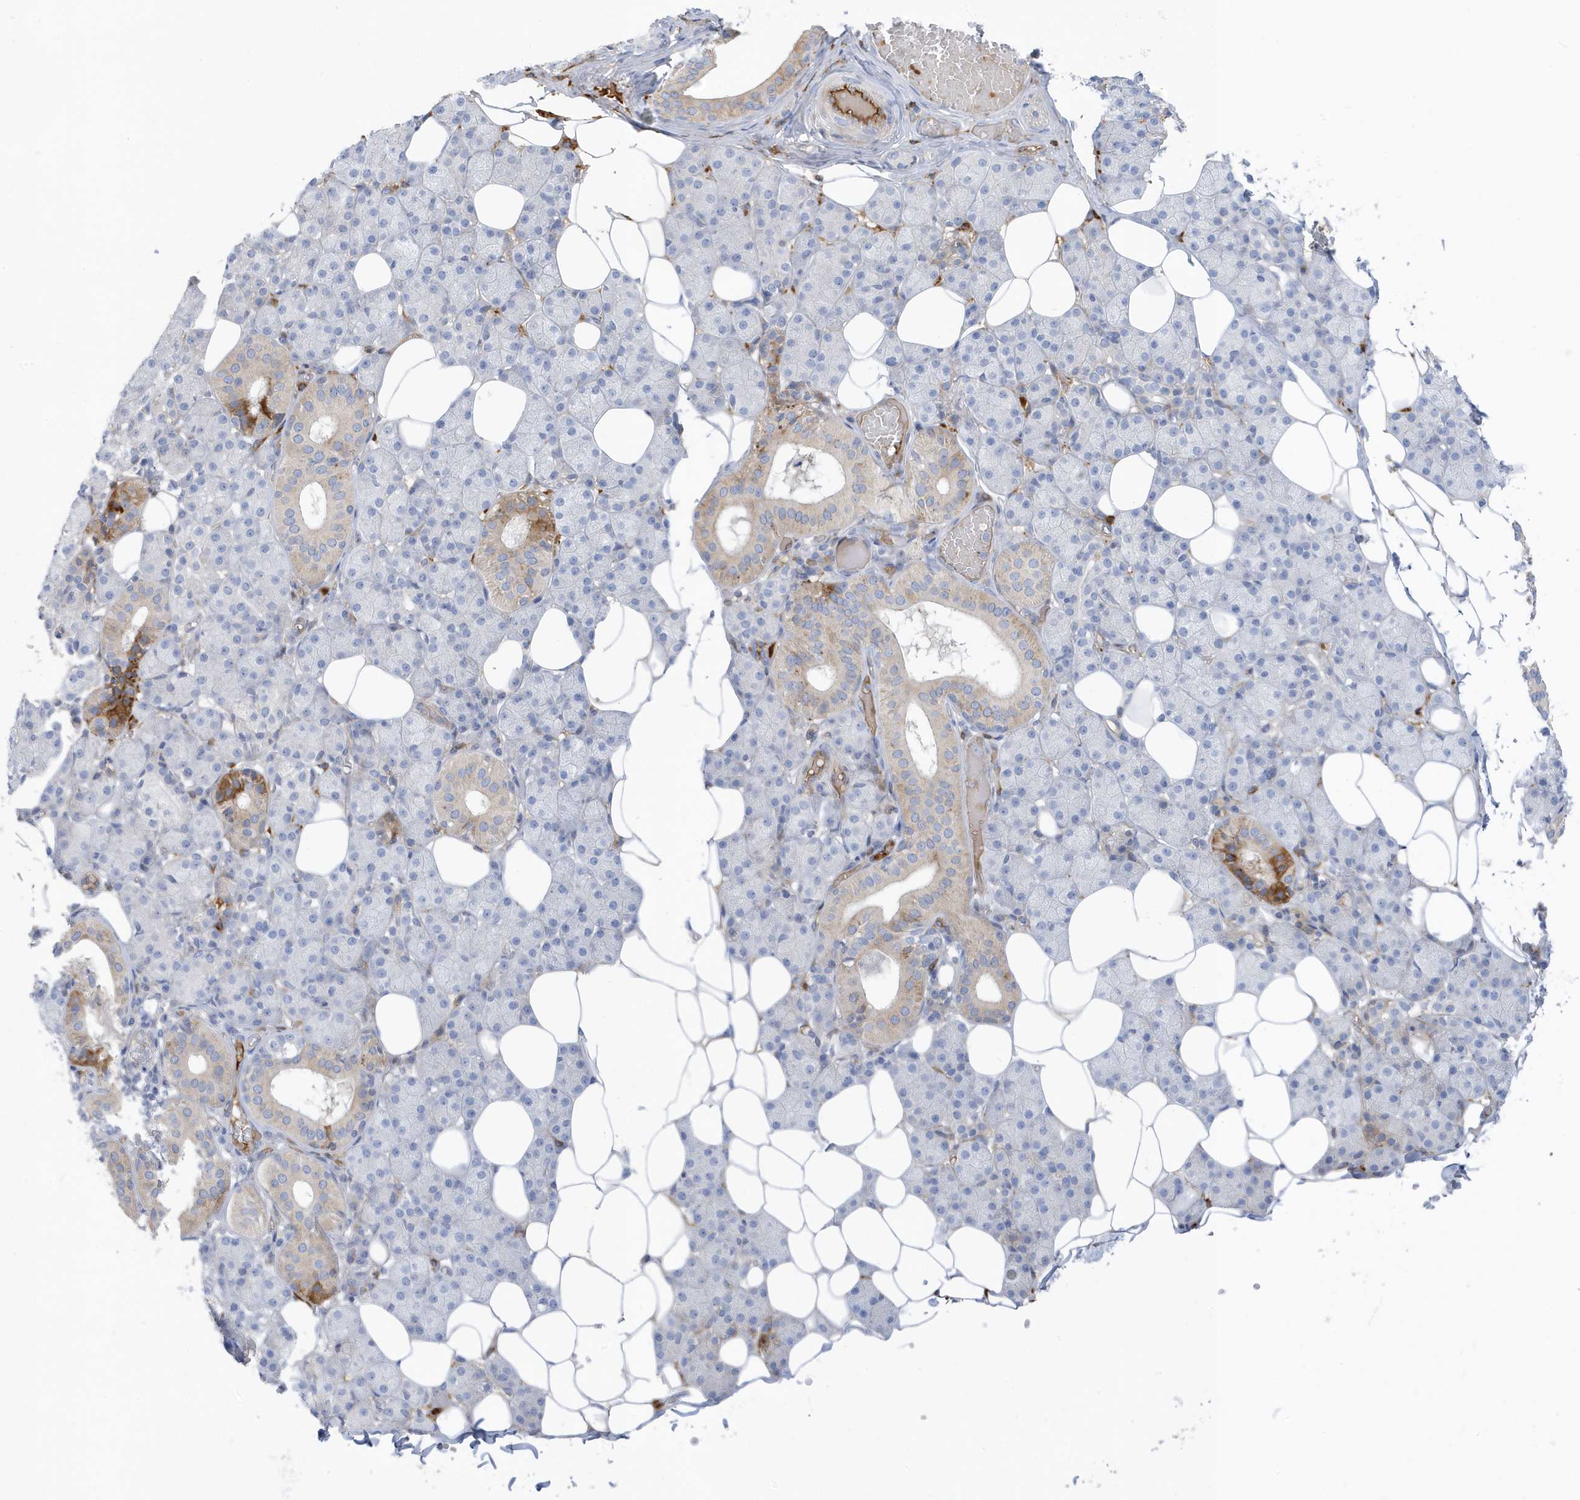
{"staining": {"intensity": "moderate", "quantity": "<25%", "location": "cytoplasmic/membranous"}, "tissue": "salivary gland", "cell_type": "Glandular cells", "image_type": "normal", "snomed": [{"axis": "morphology", "description": "Normal tissue, NOS"}, {"axis": "topography", "description": "Salivary gland"}], "caption": "Protein positivity by immunohistochemistry (IHC) shows moderate cytoplasmic/membranous expression in approximately <25% of glandular cells in unremarkable salivary gland.", "gene": "ATP13A5", "patient": {"sex": "female", "age": 33}}